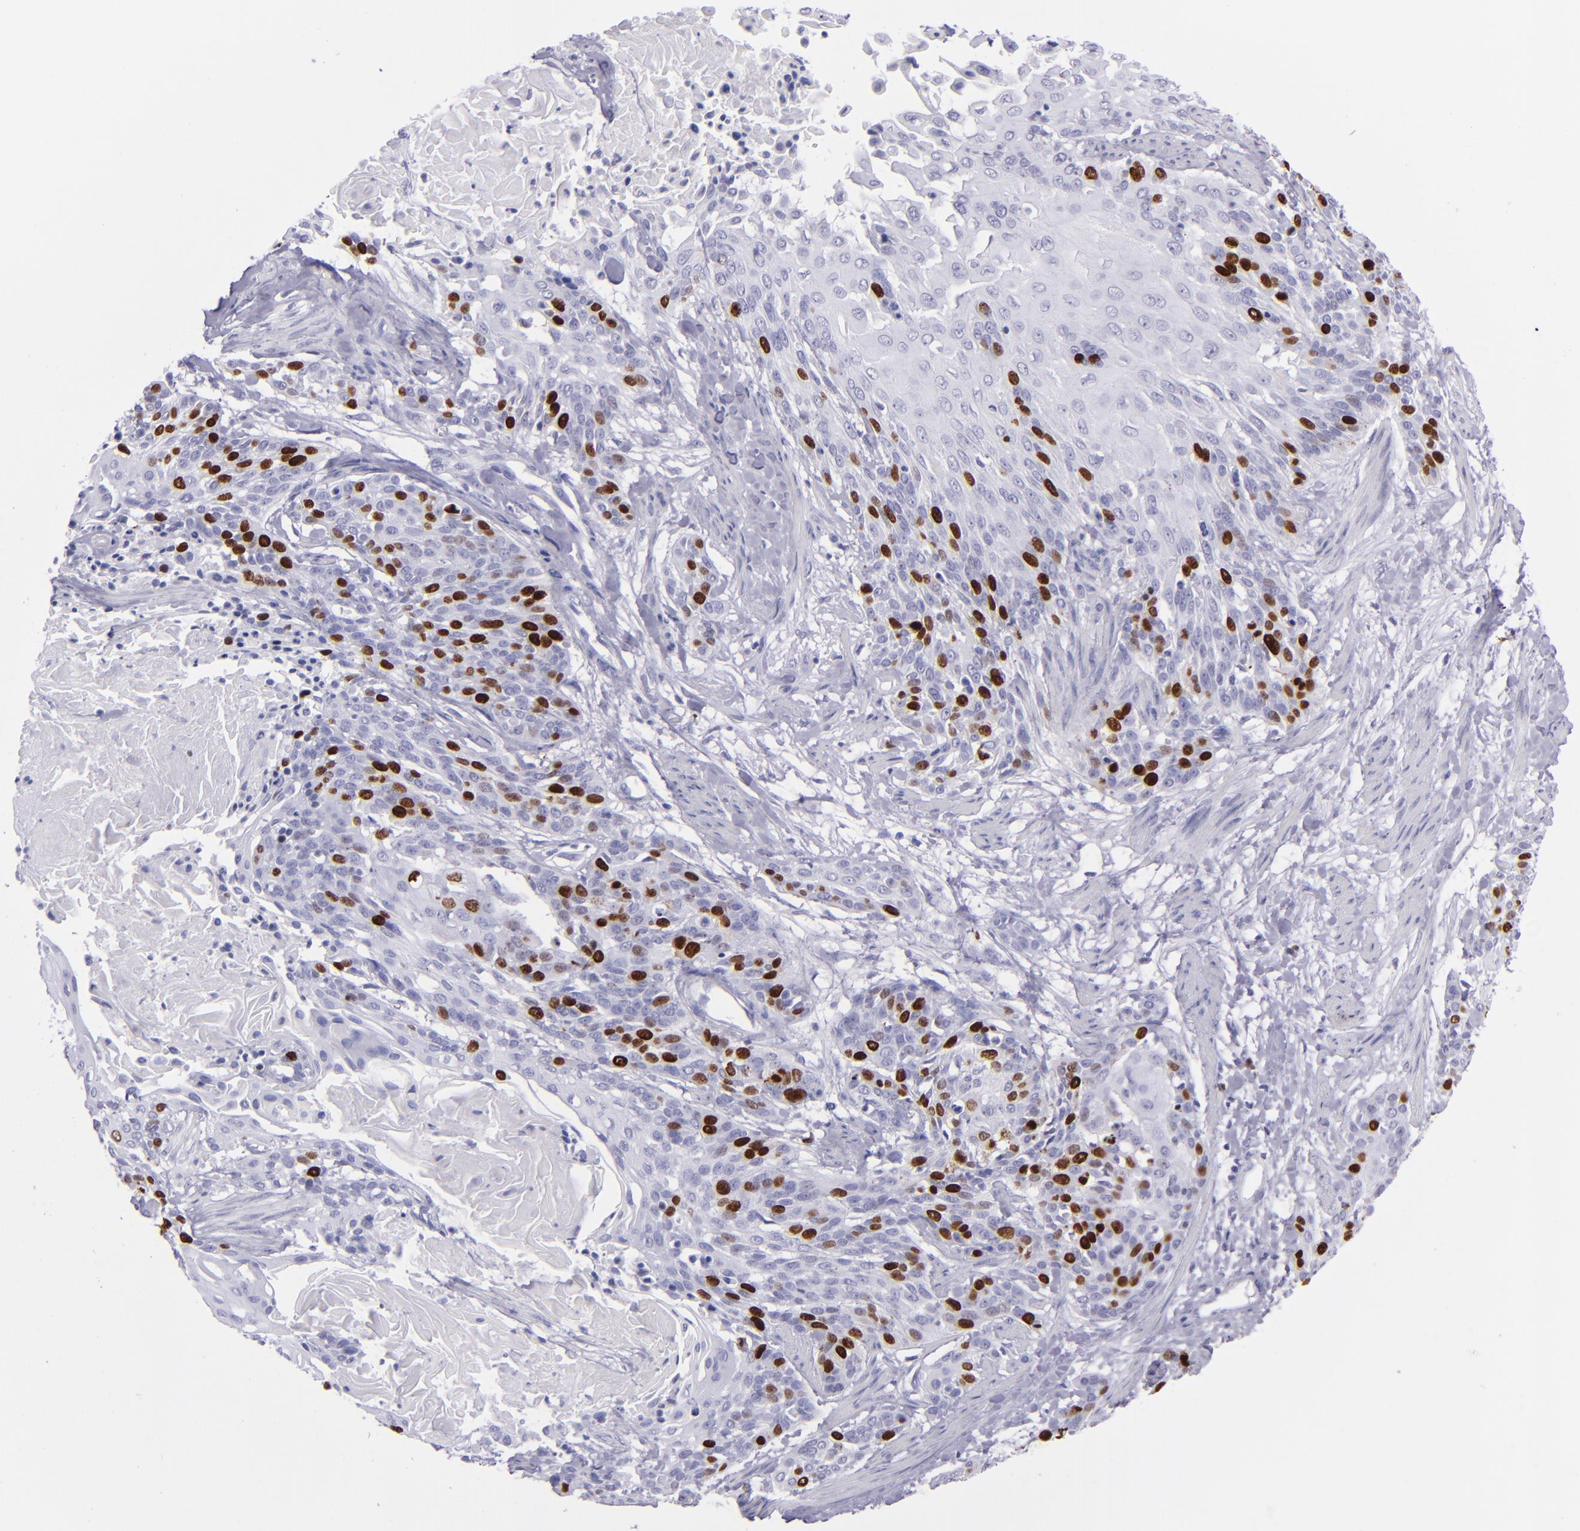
{"staining": {"intensity": "strong", "quantity": "25%-75%", "location": "nuclear"}, "tissue": "cervical cancer", "cell_type": "Tumor cells", "image_type": "cancer", "snomed": [{"axis": "morphology", "description": "Squamous cell carcinoma, NOS"}, {"axis": "topography", "description": "Cervix"}], "caption": "Immunohistochemical staining of cervical cancer (squamous cell carcinoma) exhibits high levels of strong nuclear protein positivity in about 25%-75% of tumor cells.", "gene": "TOP2A", "patient": {"sex": "female", "age": 57}}